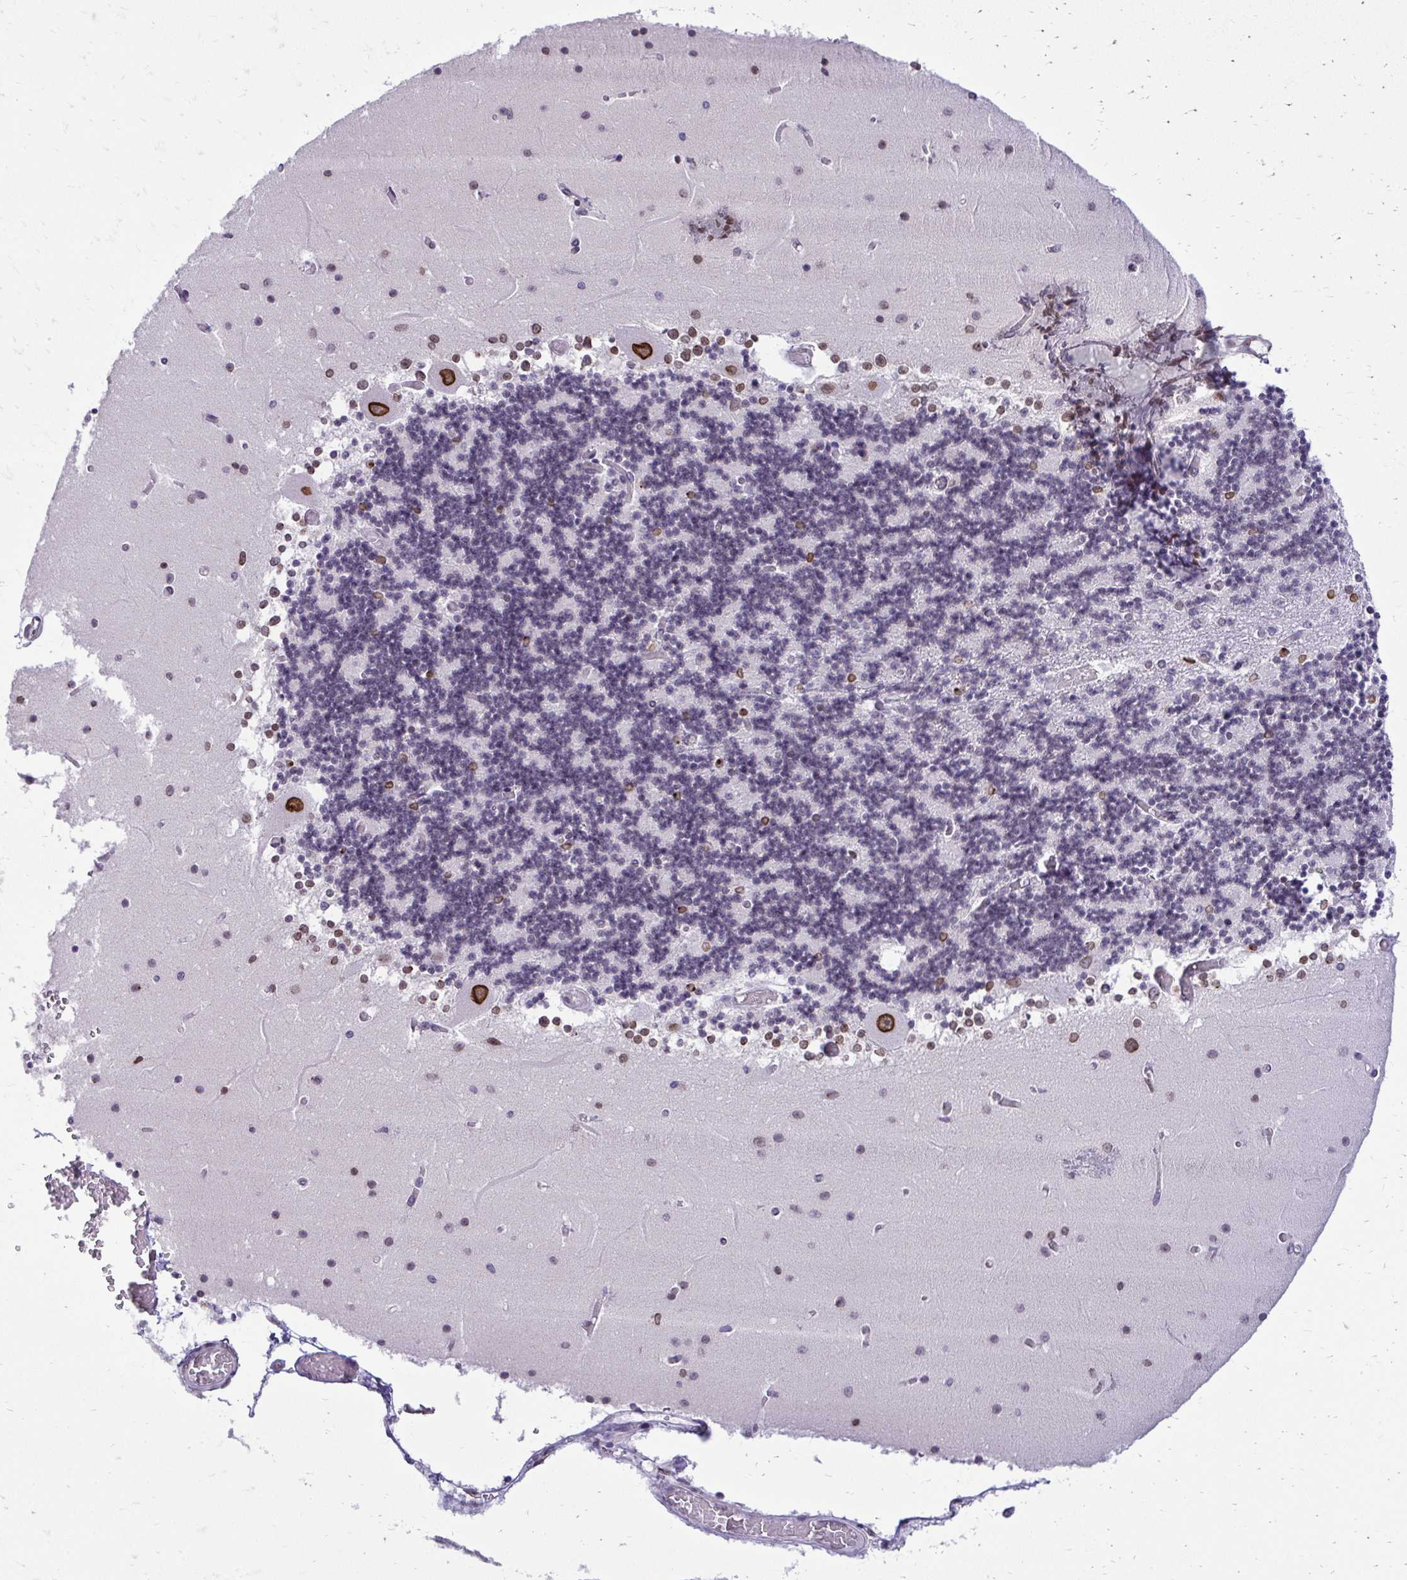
{"staining": {"intensity": "negative", "quantity": "none", "location": "none"}, "tissue": "cerebellum", "cell_type": "Cells in granular layer", "image_type": "normal", "snomed": [{"axis": "morphology", "description": "Normal tissue, NOS"}, {"axis": "topography", "description": "Cerebellum"}], "caption": "A high-resolution image shows IHC staining of normal cerebellum, which exhibits no significant staining in cells in granular layer. (Brightfield microscopy of DAB (3,3'-diaminobenzidine) immunohistochemistry at high magnification).", "gene": "BANF1", "patient": {"sex": "female", "age": 28}}